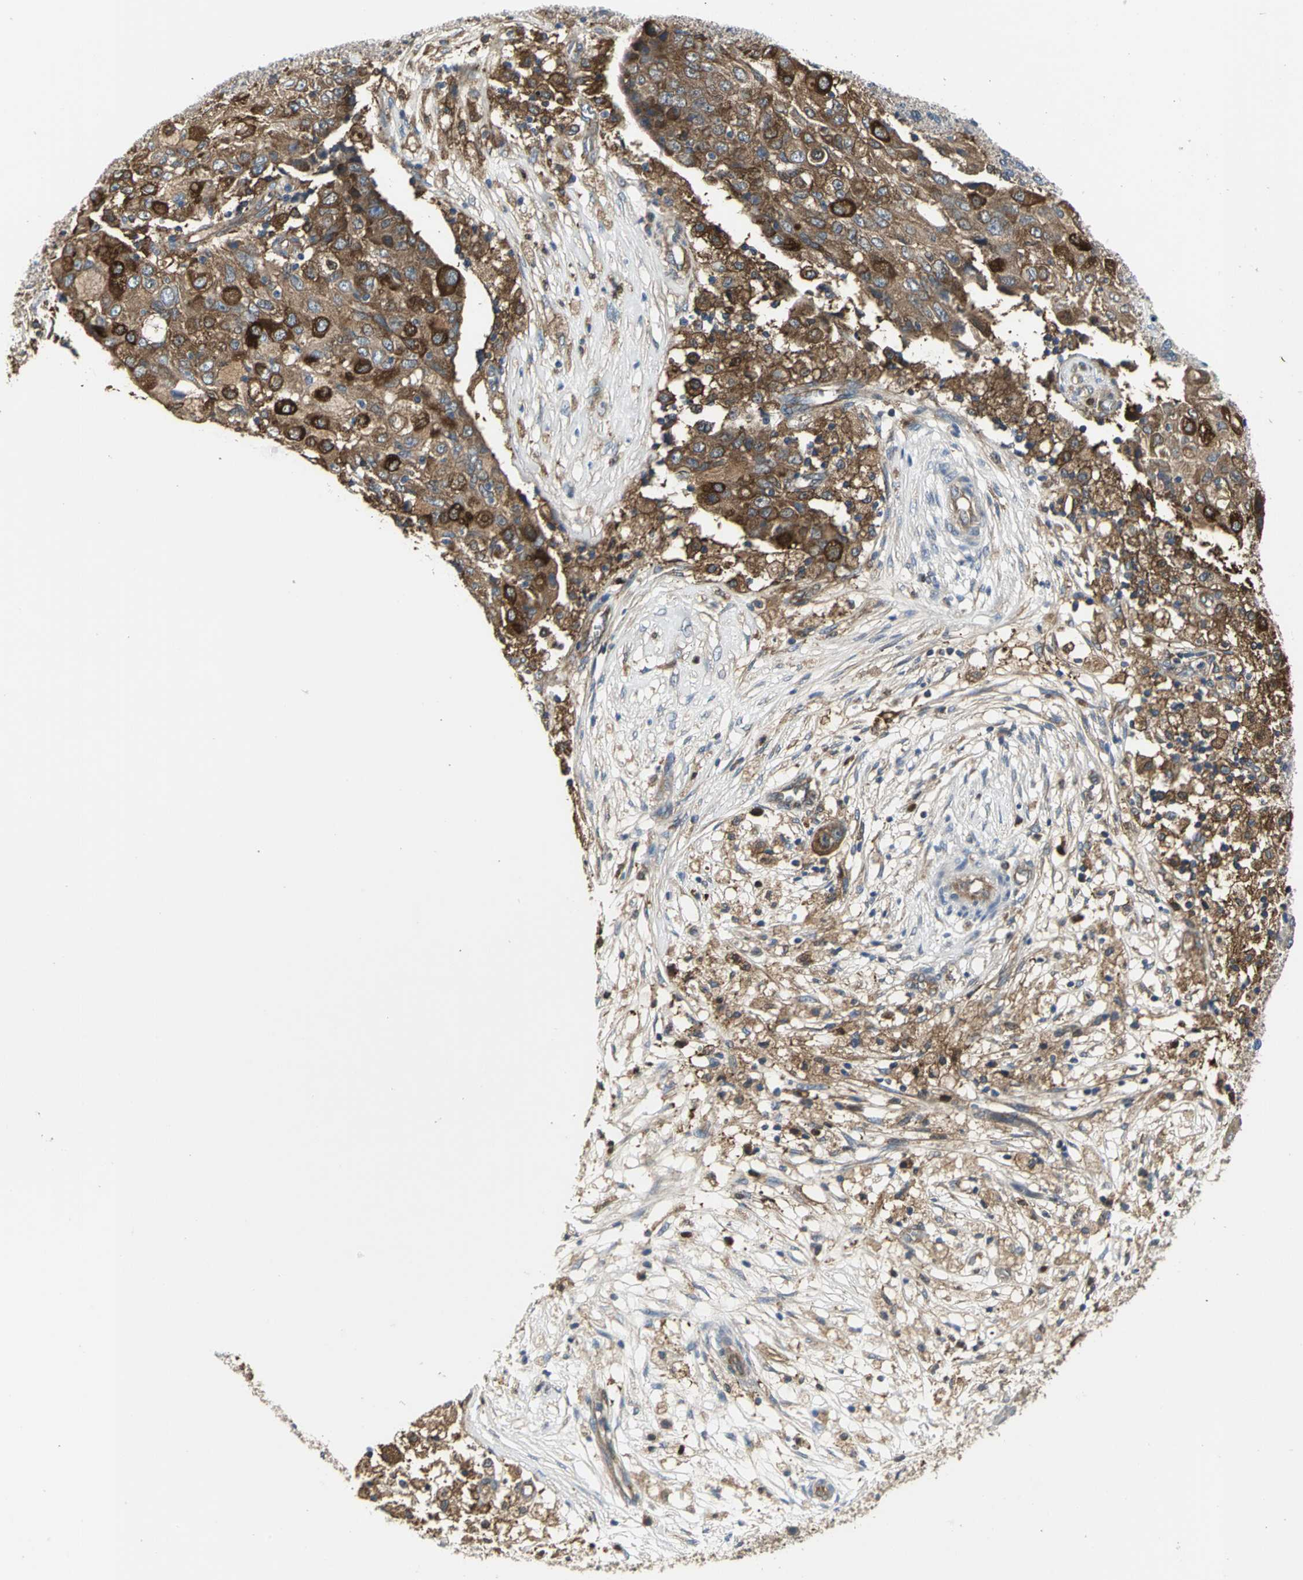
{"staining": {"intensity": "strong", "quantity": ">75%", "location": "cytoplasmic/membranous"}, "tissue": "ovarian cancer", "cell_type": "Tumor cells", "image_type": "cancer", "snomed": [{"axis": "morphology", "description": "Carcinoma, endometroid"}, {"axis": "topography", "description": "Ovary"}], "caption": "Protein expression analysis of ovarian endometroid carcinoma shows strong cytoplasmic/membranous expression in approximately >75% of tumor cells. The staining is performed using DAB brown chromogen to label protein expression. The nuclei are counter-stained blue using hematoxylin.", "gene": "CHRNB1", "patient": {"sex": "female", "age": 42}}